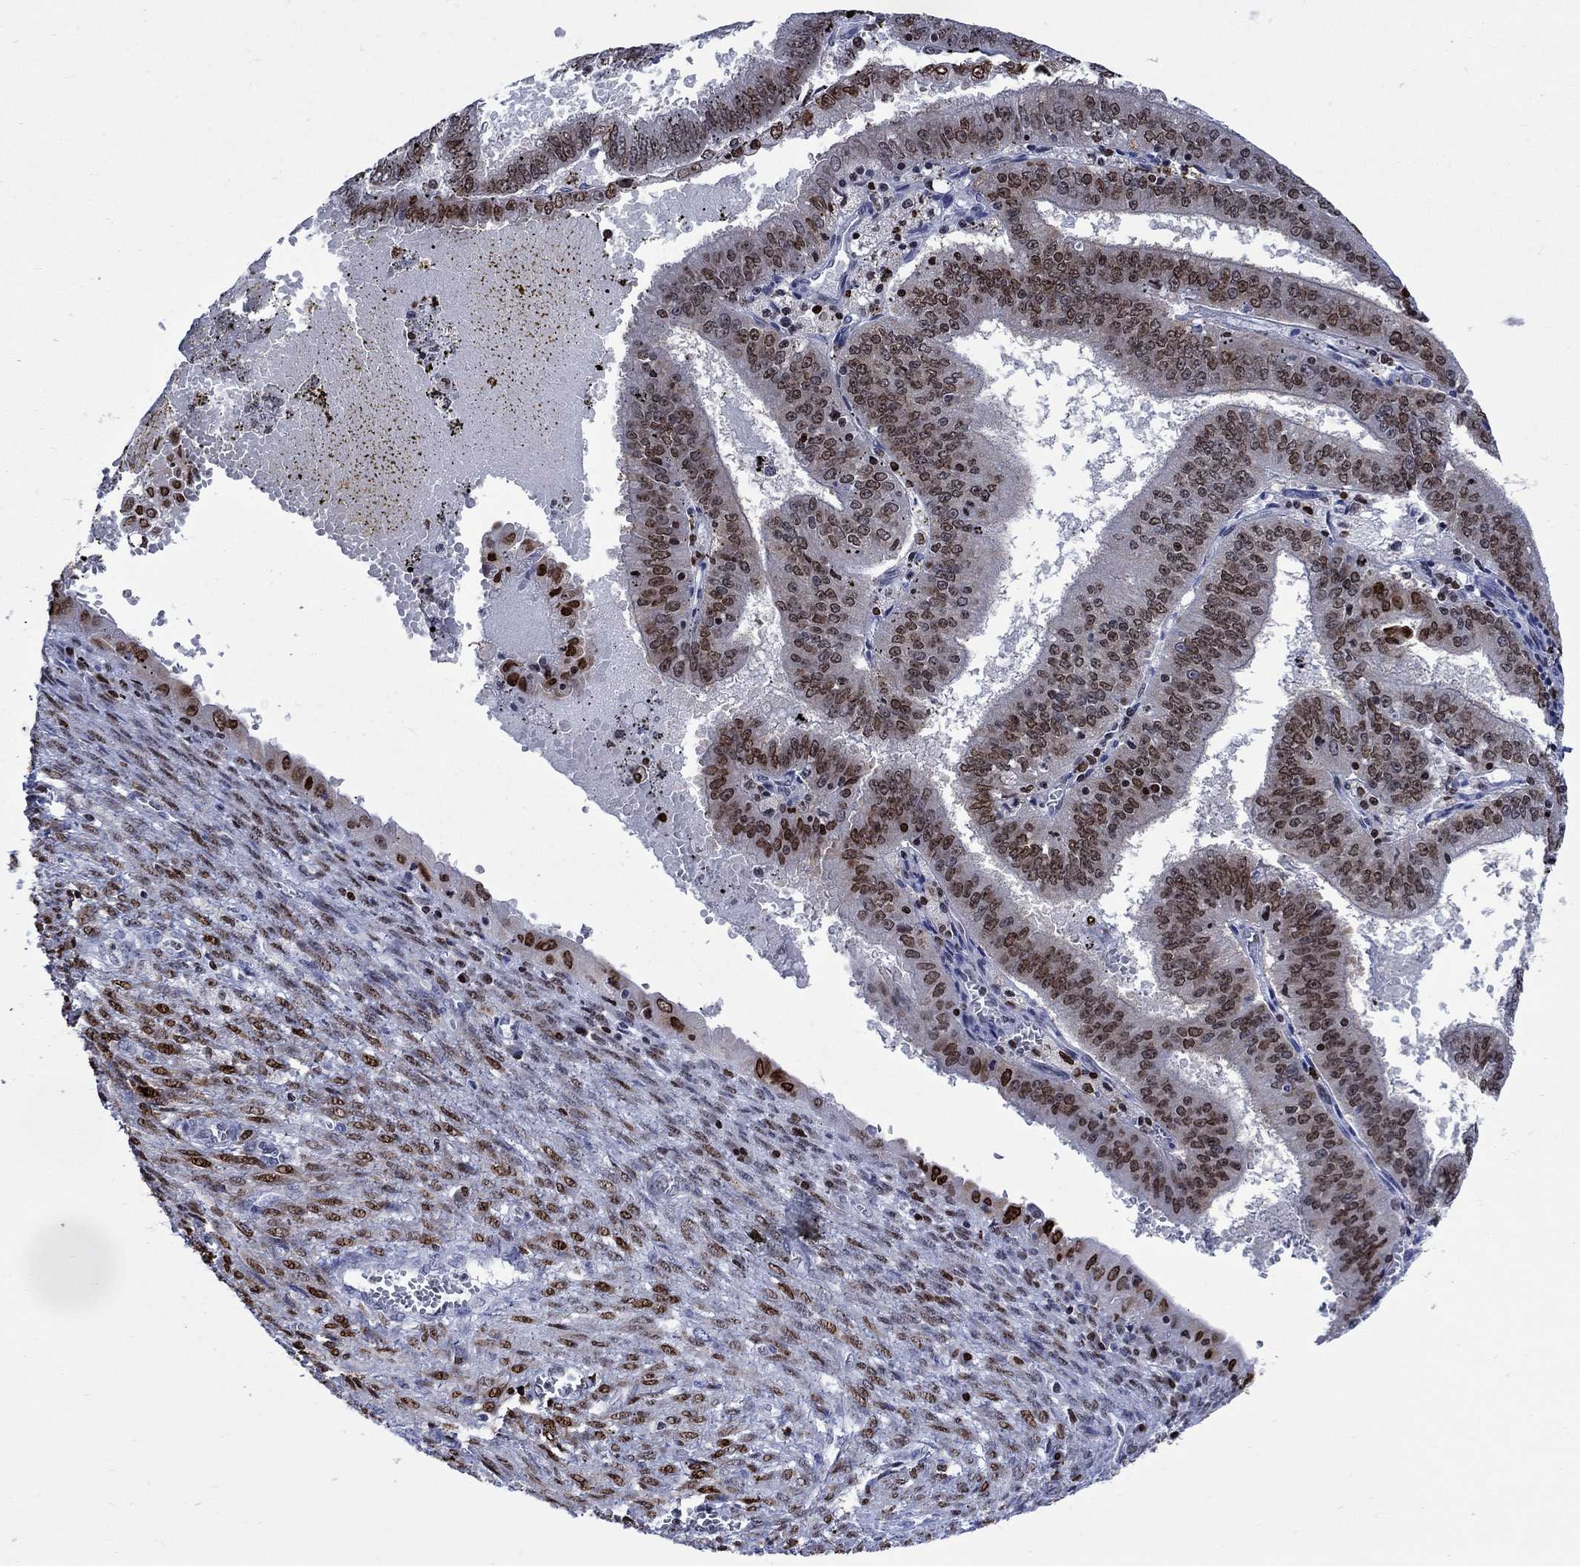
{"staining": {"intensity": "moderate", "quantity": "25%-75%", "location": "nuclear"}, "tissue": "endometrial cancer", "cell_type": "Tumor cells", "image_type": "cancer", "snomed": [{"axis": "morphology", "description": "Adenocarcinoma, NOS"}, {"axis": "topography", "description": "Endometrium"}], "caption": "Human endometrial cancer stained with a protein marker reveals moderate staining in tumor cells.", "gene": "HMGA1", "patient": {"sex": "female", "age": 66}}